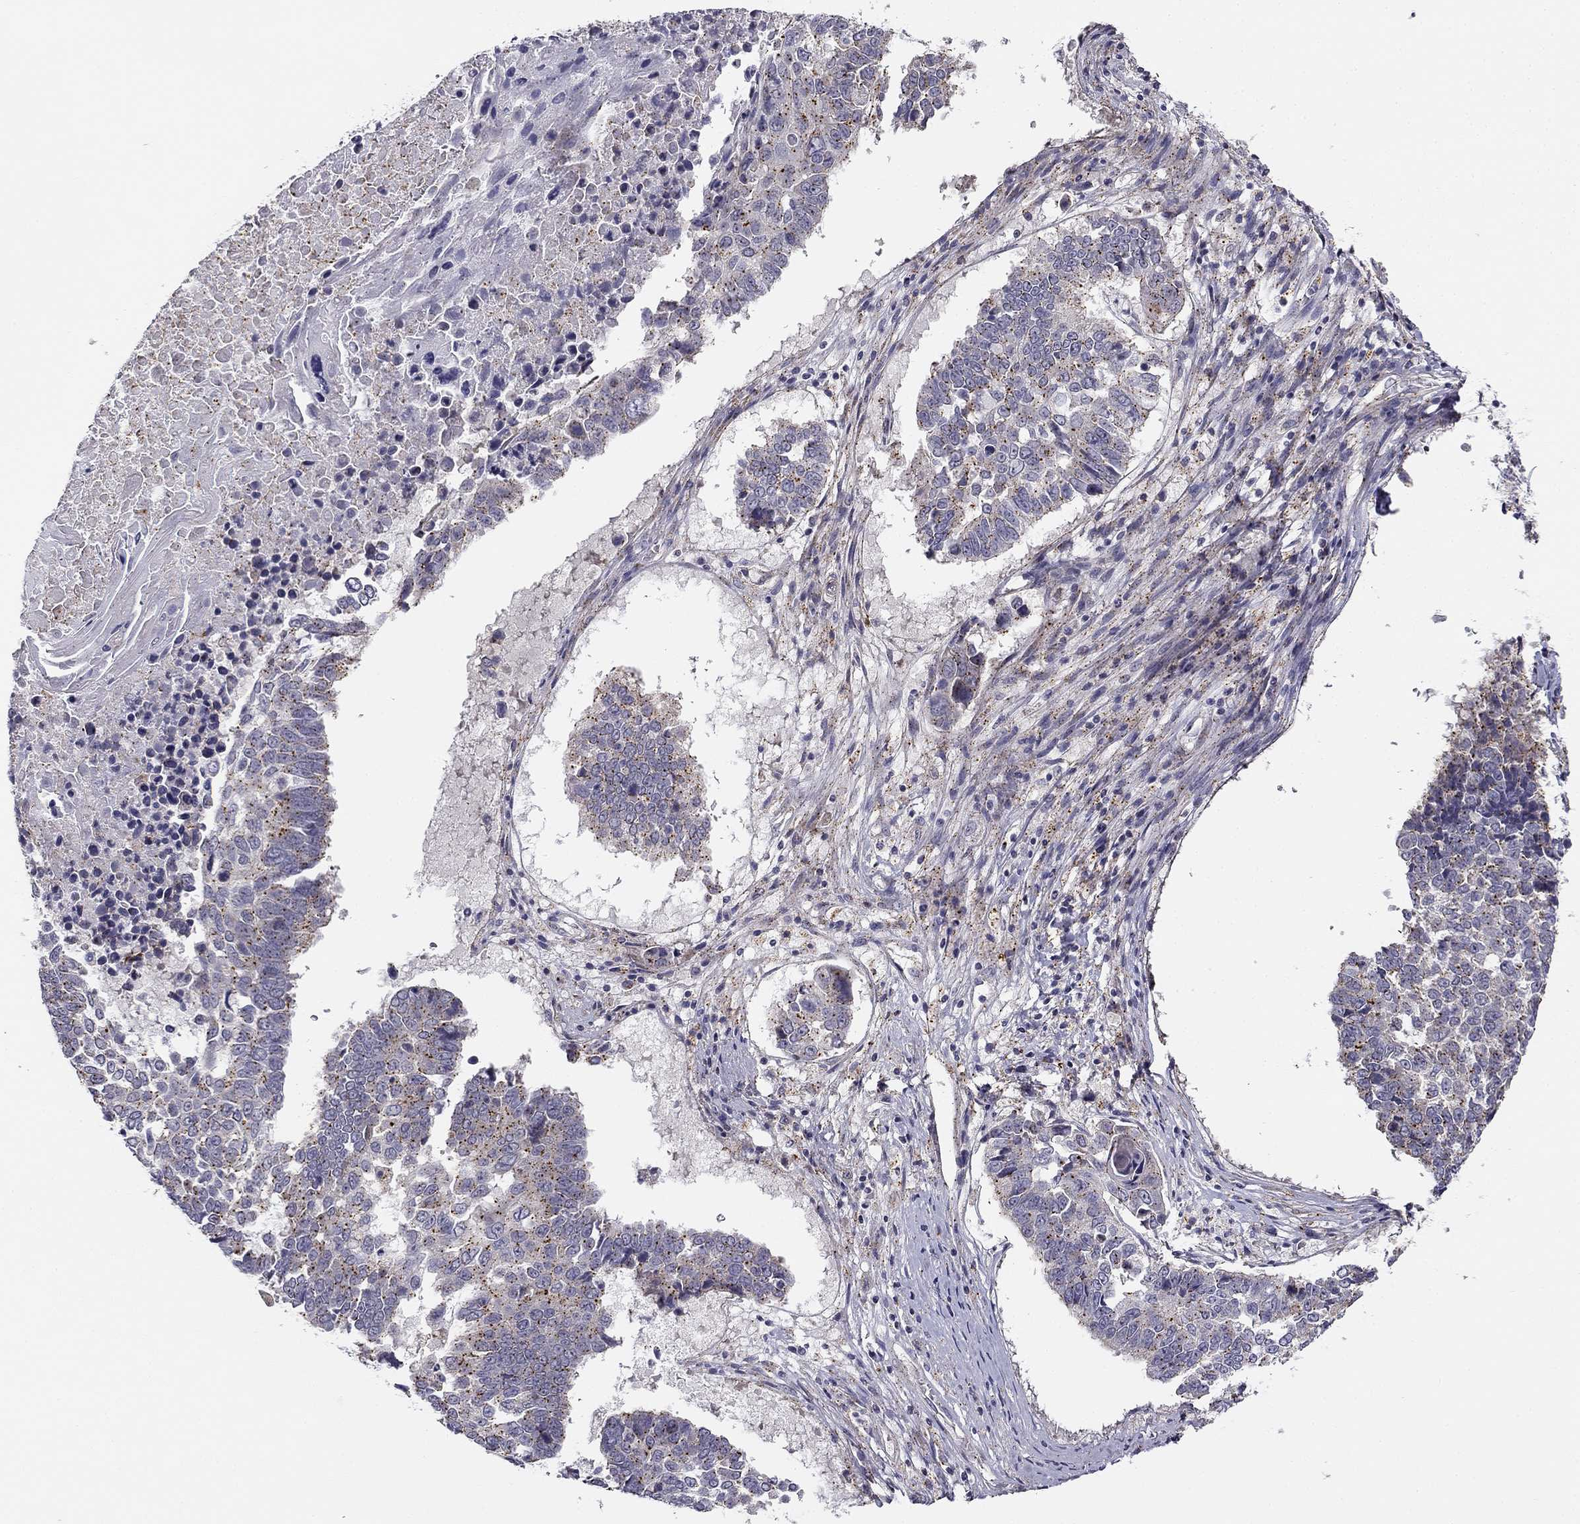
{"staining": {"intensity": "moderate", "quantity": "<25%", "location": "cytoplasmic/membranous"}, "tissue": "lung cancer", "cell_type": "Tumor cells", "image_type": "cancer", "snomed": [{"axis": "morphology", "description": "Squamous cell carcinoma, NOS"}, {"axis": "topography", "description": "Lung"}], "caption": "IHC image of neoplastic tissue: squamous cell carcinoma (lung) stained using immunohistochemistry (IHC) reveals low levels of moderate protein expression localized specifically in the cytoplasmic/membranous of tumor cells, appearing as a cytoplasmic/membranous brown color.", "gene": "CNR1", "patient": {"sex": "male", "age": 73}}